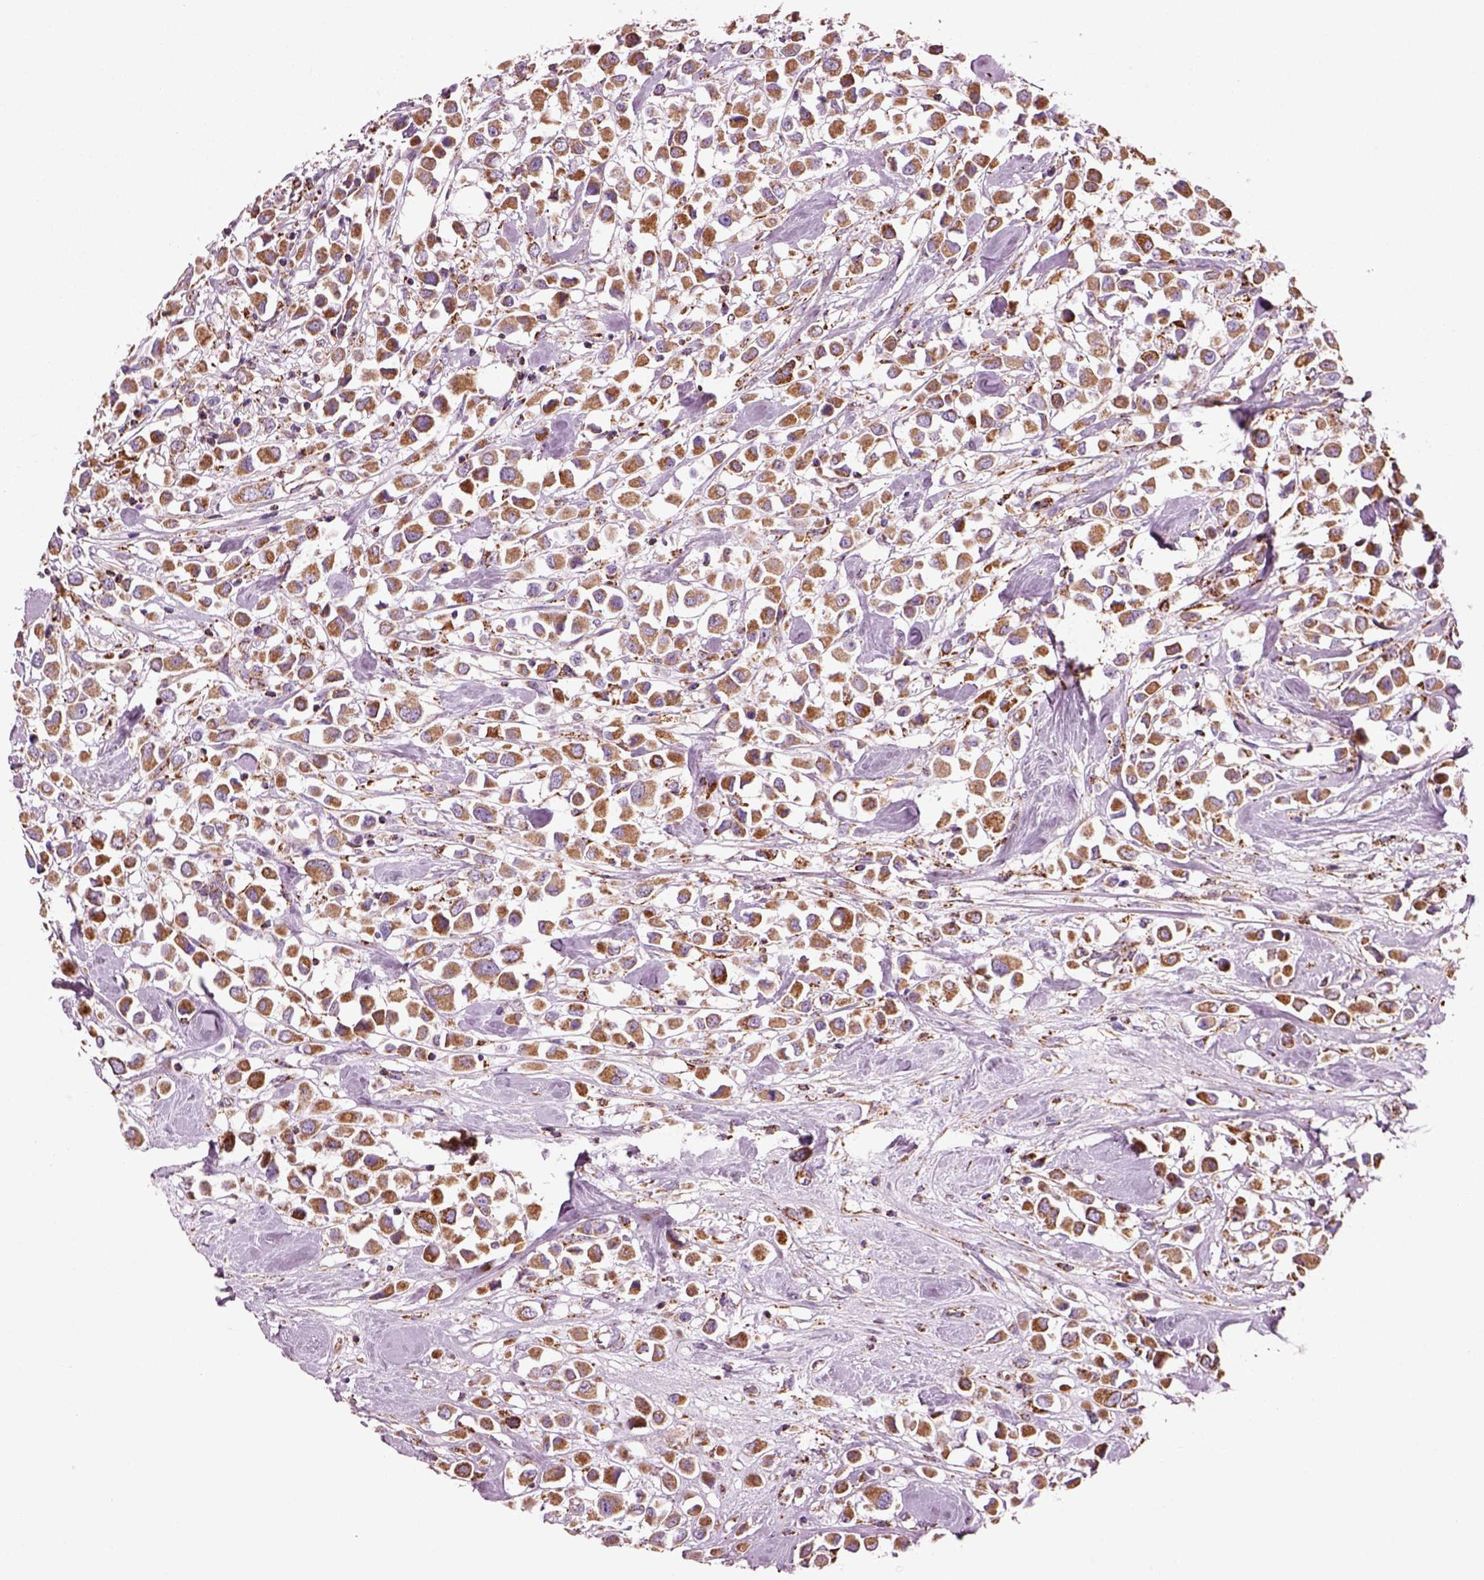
{"staining": {"intensity": "moderate", "quantity": ">75%", "location": "cytoplasmic/membranous"}, "tissue": "breast cancer", "cell_type": "Tumor cells", "image_type": "cancer", "snomed": [{"axis": "morphology", "description": "Duct carcinoma"}, {"axis": "topography", "description": "Breast"}], "caption": "Immunohistochemical staining of breast cancer displays moderate cytoplasmic/membranous protein staining in about >75% of tumor cells.", "gene": "SLC25A24", "patient": {"sex": "female", "age": 61}}